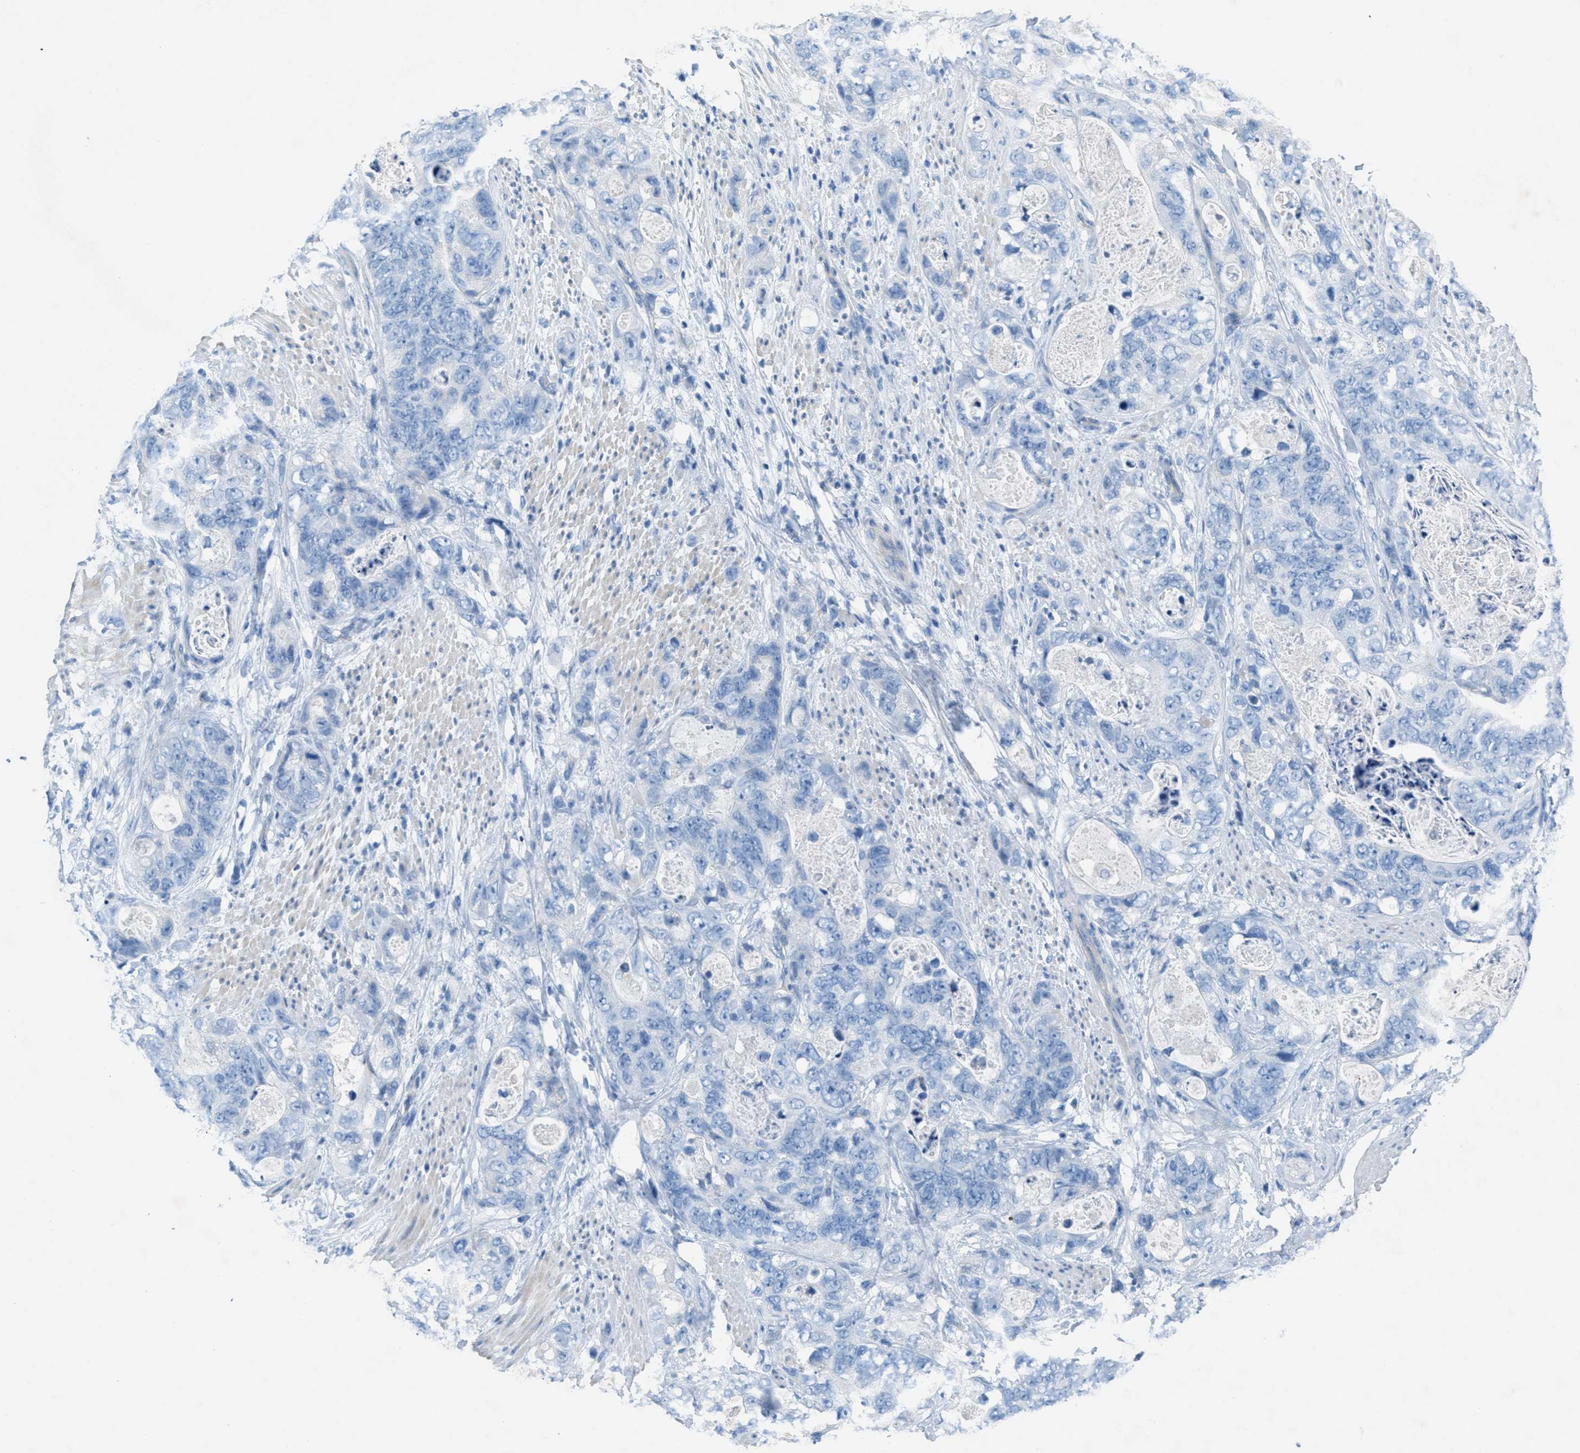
{"staining": {"intensity": "negative", "quantity": "none", "location": "none"}, "tissue": "stomach cancer", "cell_type": "Tumor cells", "image_type": "cancer", "snomed": [{"axis": "morphology", "description": "Adenocarcinoma, NOS"}, {"axis": "topography", "description": "Stomach"}], "caption": "A high-resolution photomicrograph shows immunohistochemistry (IHC) staining of stomach adenocarcinoma, which displays no significant staining in tumor cells. (DAB immunohistochemistry with hematoxylin counter stain).", "gene": "GALNT17", "patient": {"sex": "female", "age": 89}}